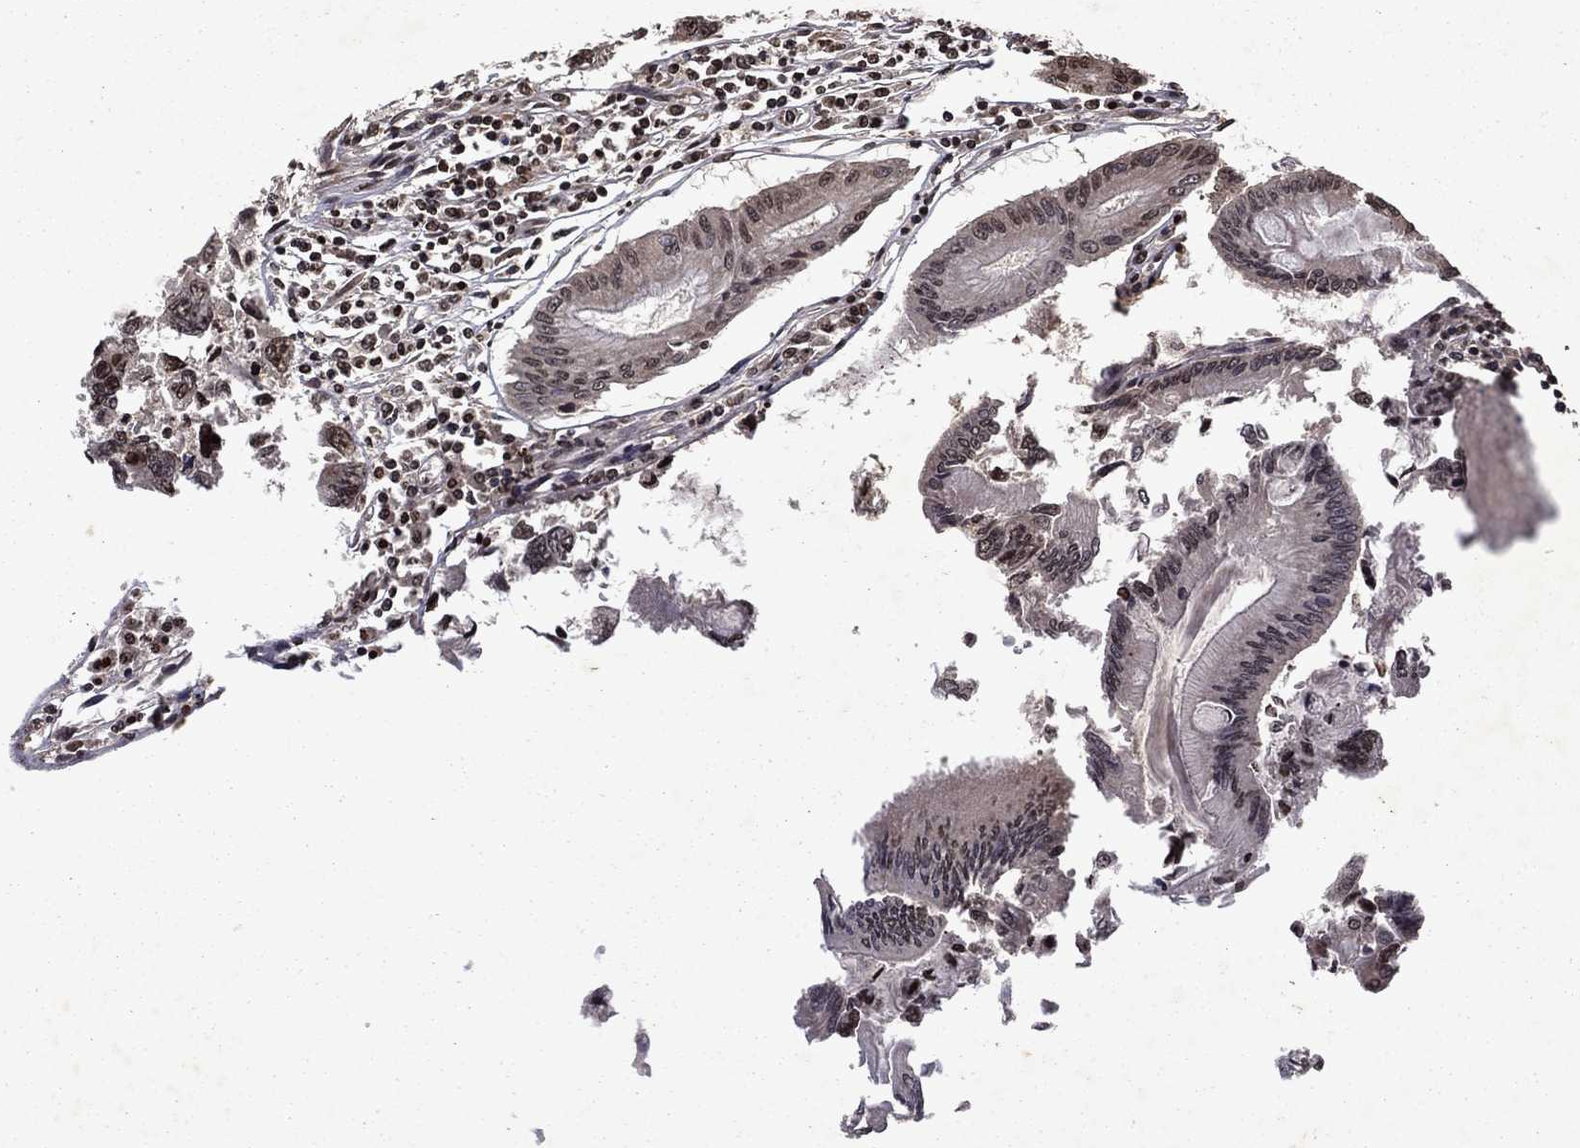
{"staining": {"intensity": "negative", "quantity": "none", "location": "none"}, "tissue": "colorectal cancer", "cell_type": "Tumor cells", "image_type": "cancer", "snomed": [{"axis": "morphology", "description": "Adenocarcinoma, NOS"}, {"axis": "topography", "description": "Colon"}], "caption": "Adenocarcinoma (colorectal) was stained to show a protein in brown. There is no significant staining in tumor cells.", "gene": "PIN4", "patient": {"sex": "female", "age": 65}}